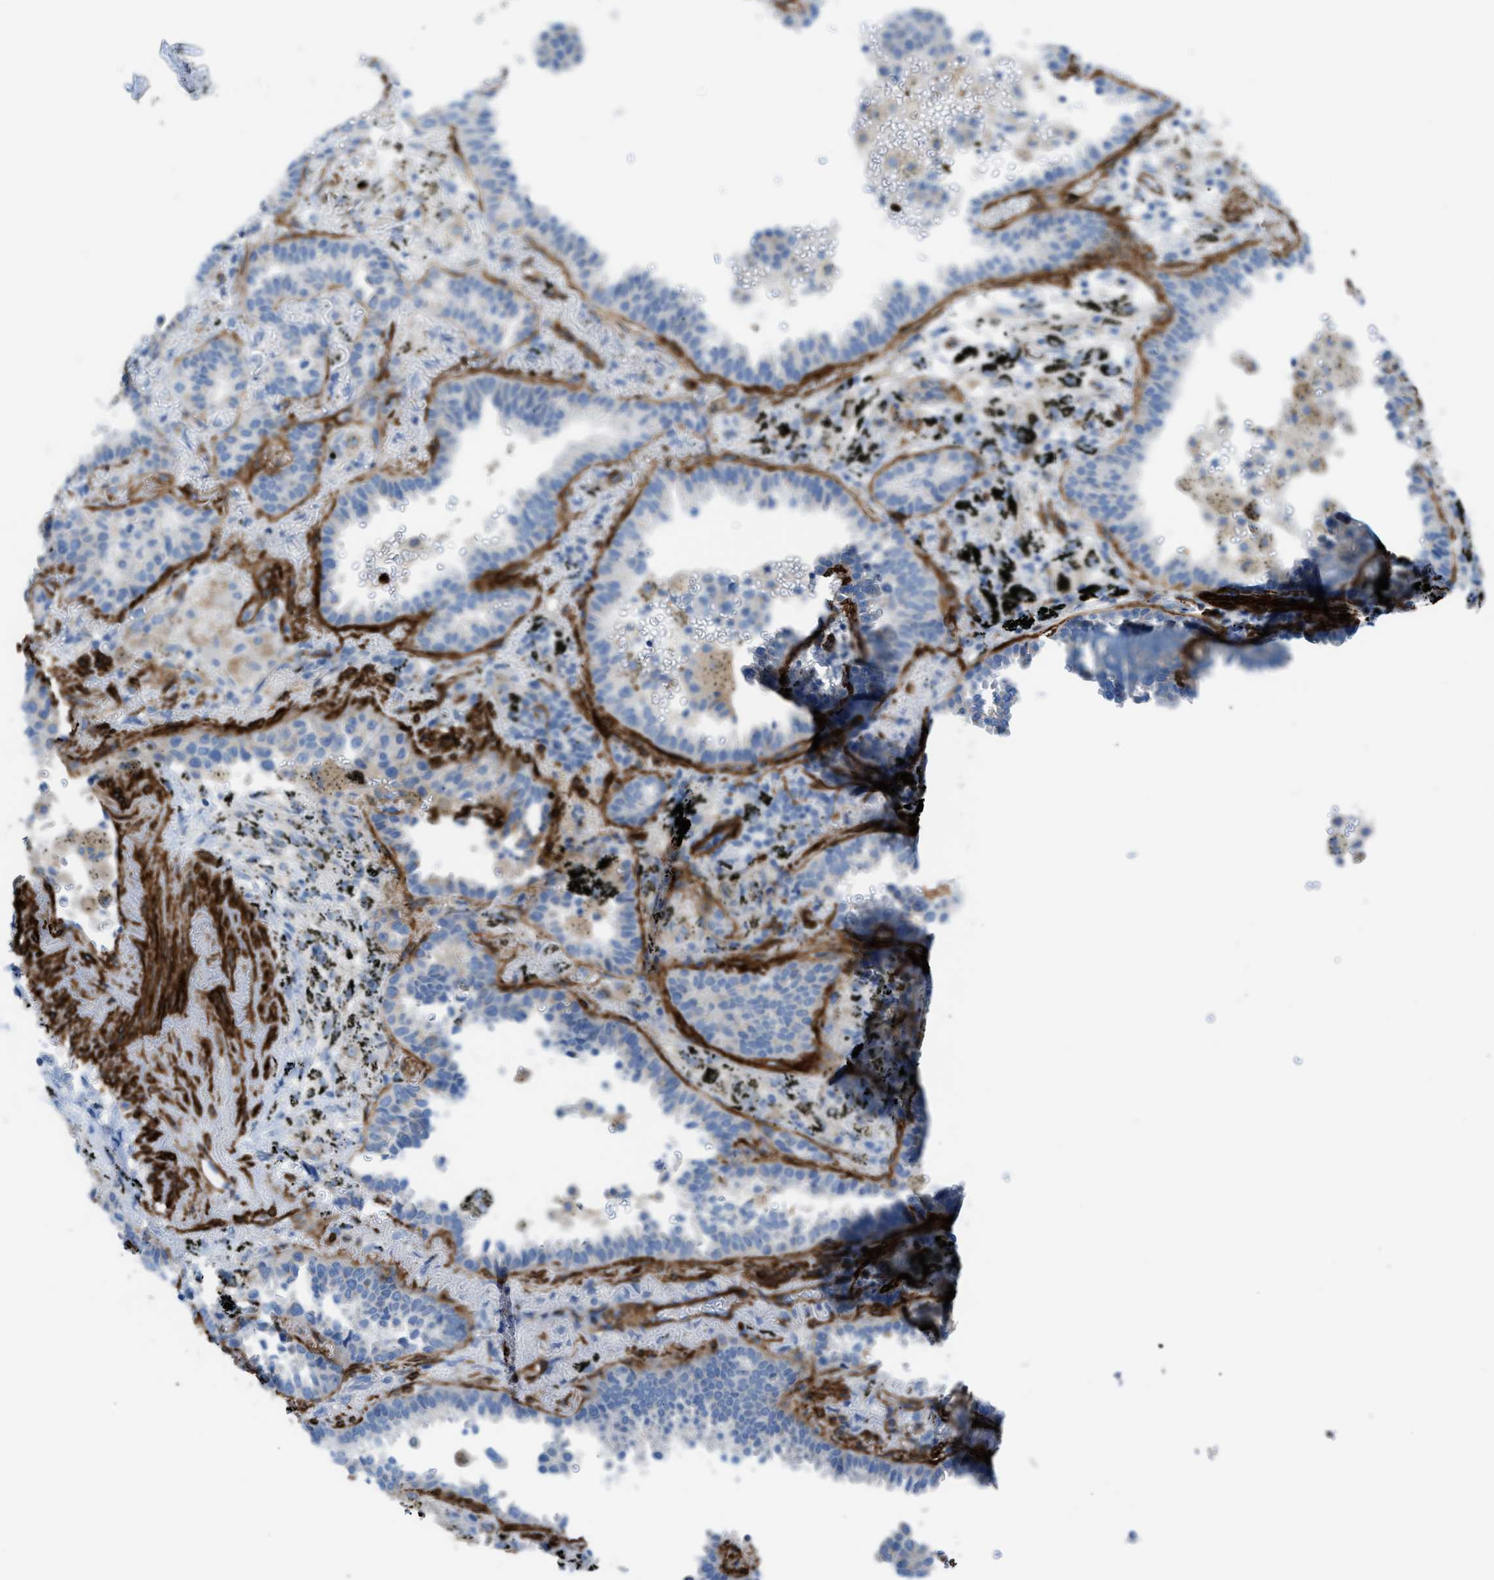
{"staining": {"intensity": "negative", "quantity": "none", "location": "none"}, "tissue": "lung cancer", "cell_type": "Tumor cells", "image_type": "cancer", "snomed": [{"axis": "morphology", "description": "Normal tissue, NOS"}, {"axis": "morphology", "description": "Adenocarcinoma, NOS"}, {"axis": "topography", "description": "Lung"}], "caption": "There is no significant staining in tumor cells of adenocarcinoma (lung).", "gene": "MYH11", "patient": {"sex": "male", "age": 59}}